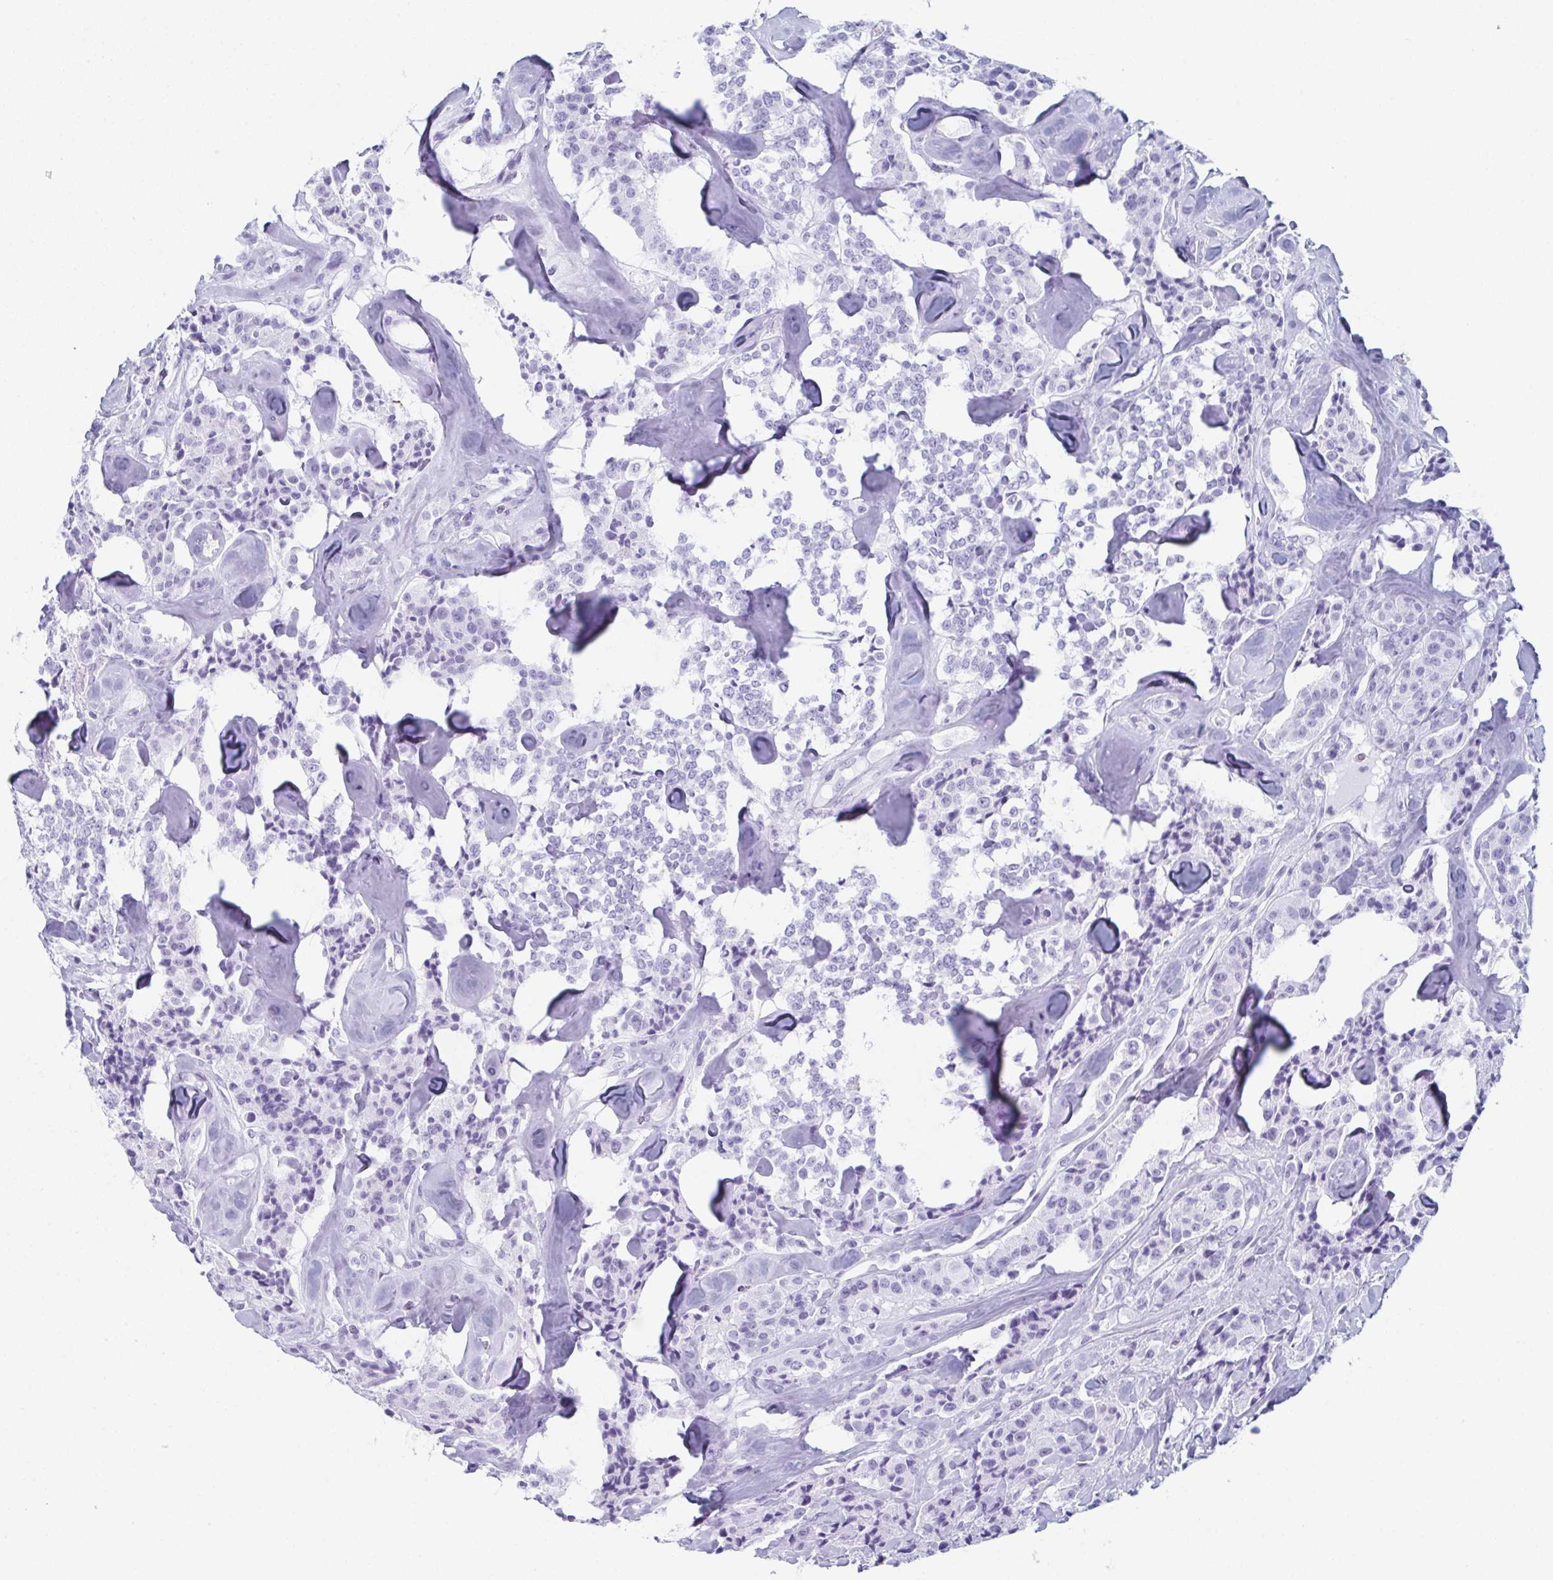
{"staining": {"intensity": "negative", "quantity": "none", "location": "none"}, "tissue": "carcinoid", "cell_type": "Tumor cells", "image_type": "cancer", "snomed": [{"axis": "morphology", "description": "Carcinoid, malignant, NOS"}, {"axis": "topography", "description": "Pancreas"}], "caption": "IHC micrograph of neoplastic tissue: human carcinoid stained with DAB (3,3'-diaminobenzidine) reveals no significant protein positivity in tumor cells.", "gene": "ENKUR", "patient": {"sex": "male", "age": 41}}